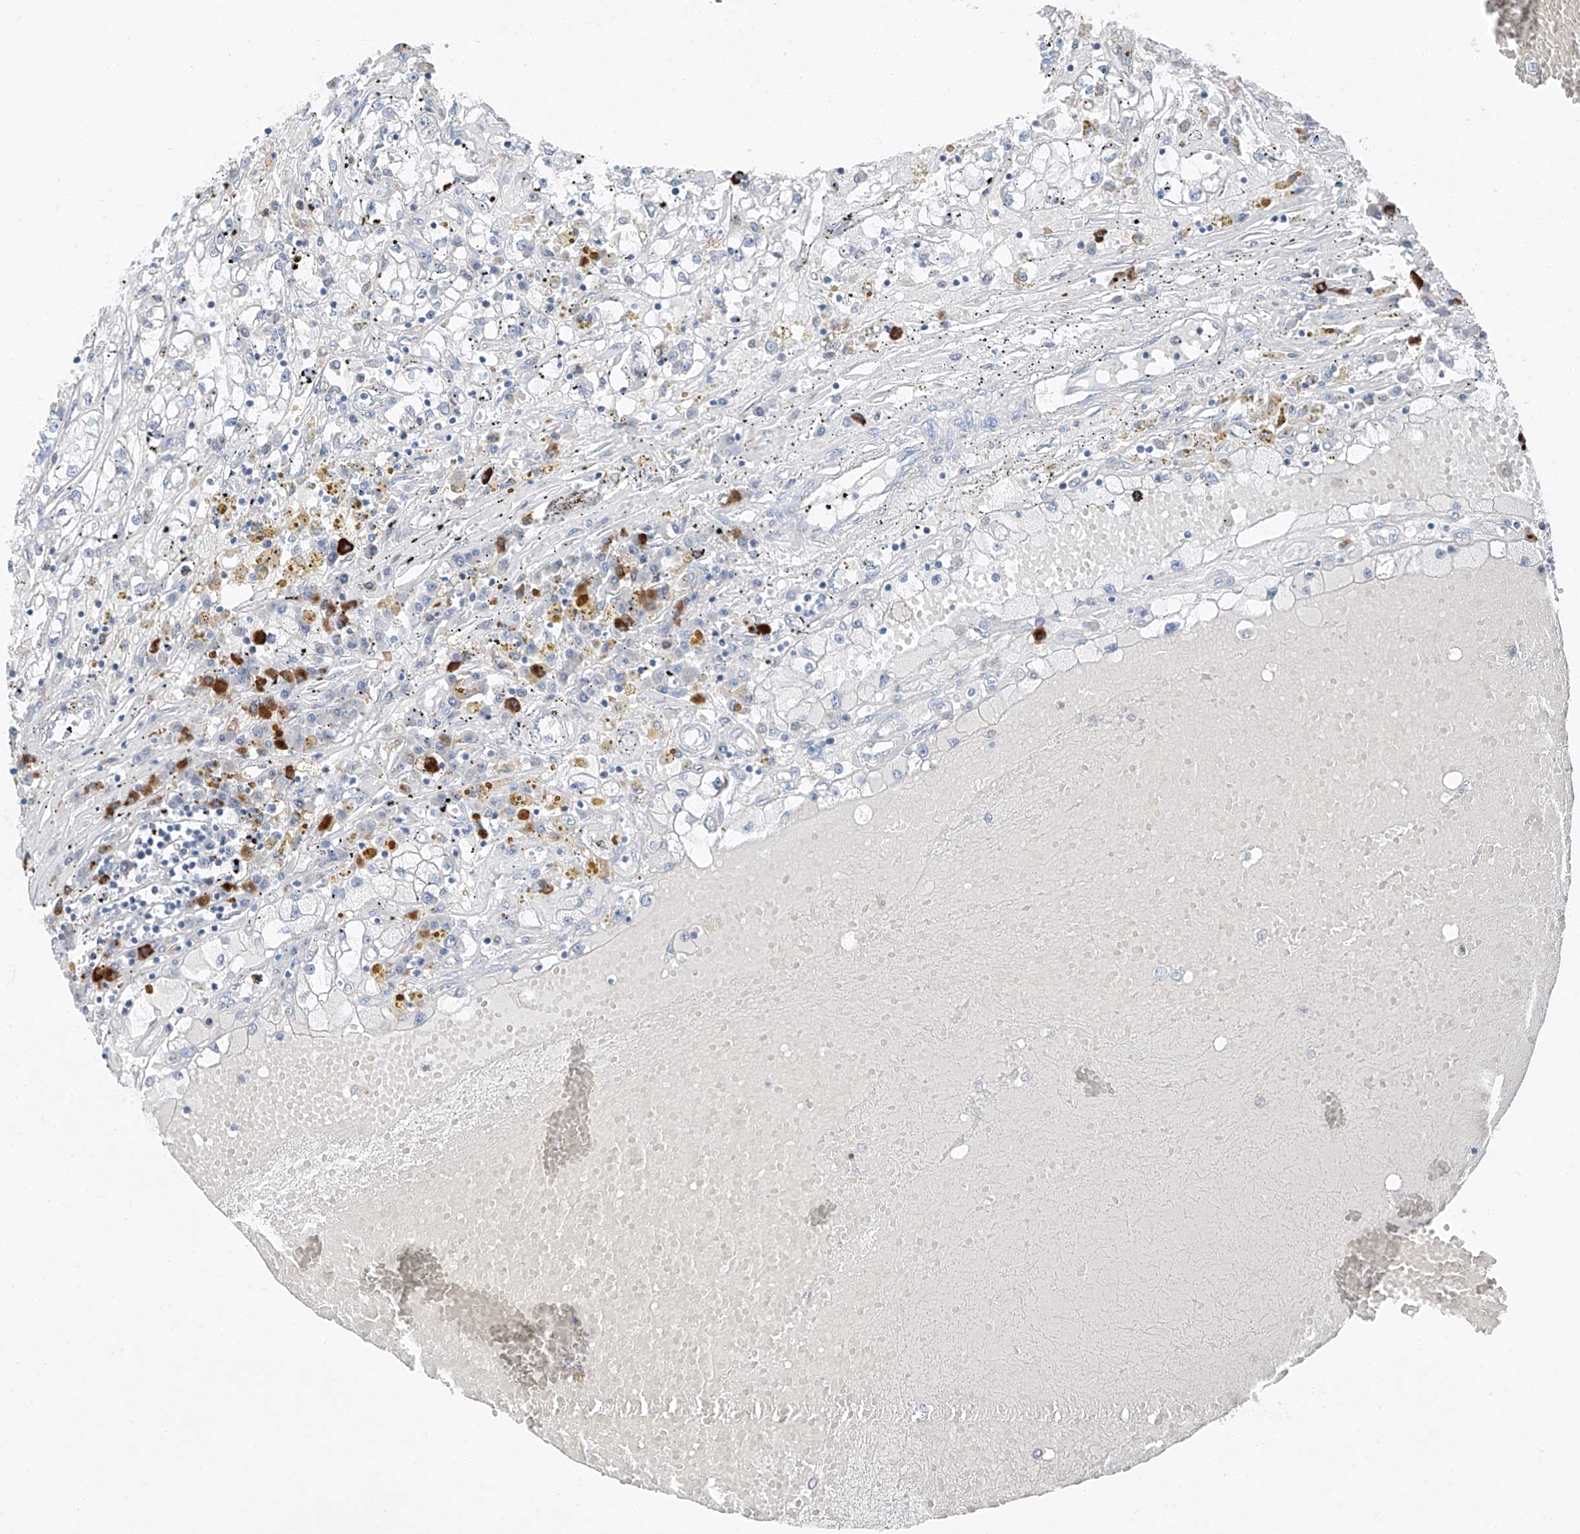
{"staining": {"intensity": "negative", "quantity": "none", "location": "none"}, "tissue": "renal cancer", "cell_type": "Tumor cells", "image_type": "cancer", "snomed": [{"axis": "morphology", "description": "Adenocarcinoma, NOS"}, {"axis": "topography", "description": "Kidney"}], "caption": "High power microscopy image of an immunohistochemistry (IHC) micrograph of renal adenocarcinoma, revealing no significant expression in tumor cells. (DAB (3,3'-diaminobenzidine) immunohistochemistry visualized using brightfield microscopy, high magnification).", "gene": "CHMP2B", "patient": {"sex": "male", "age": 56}}